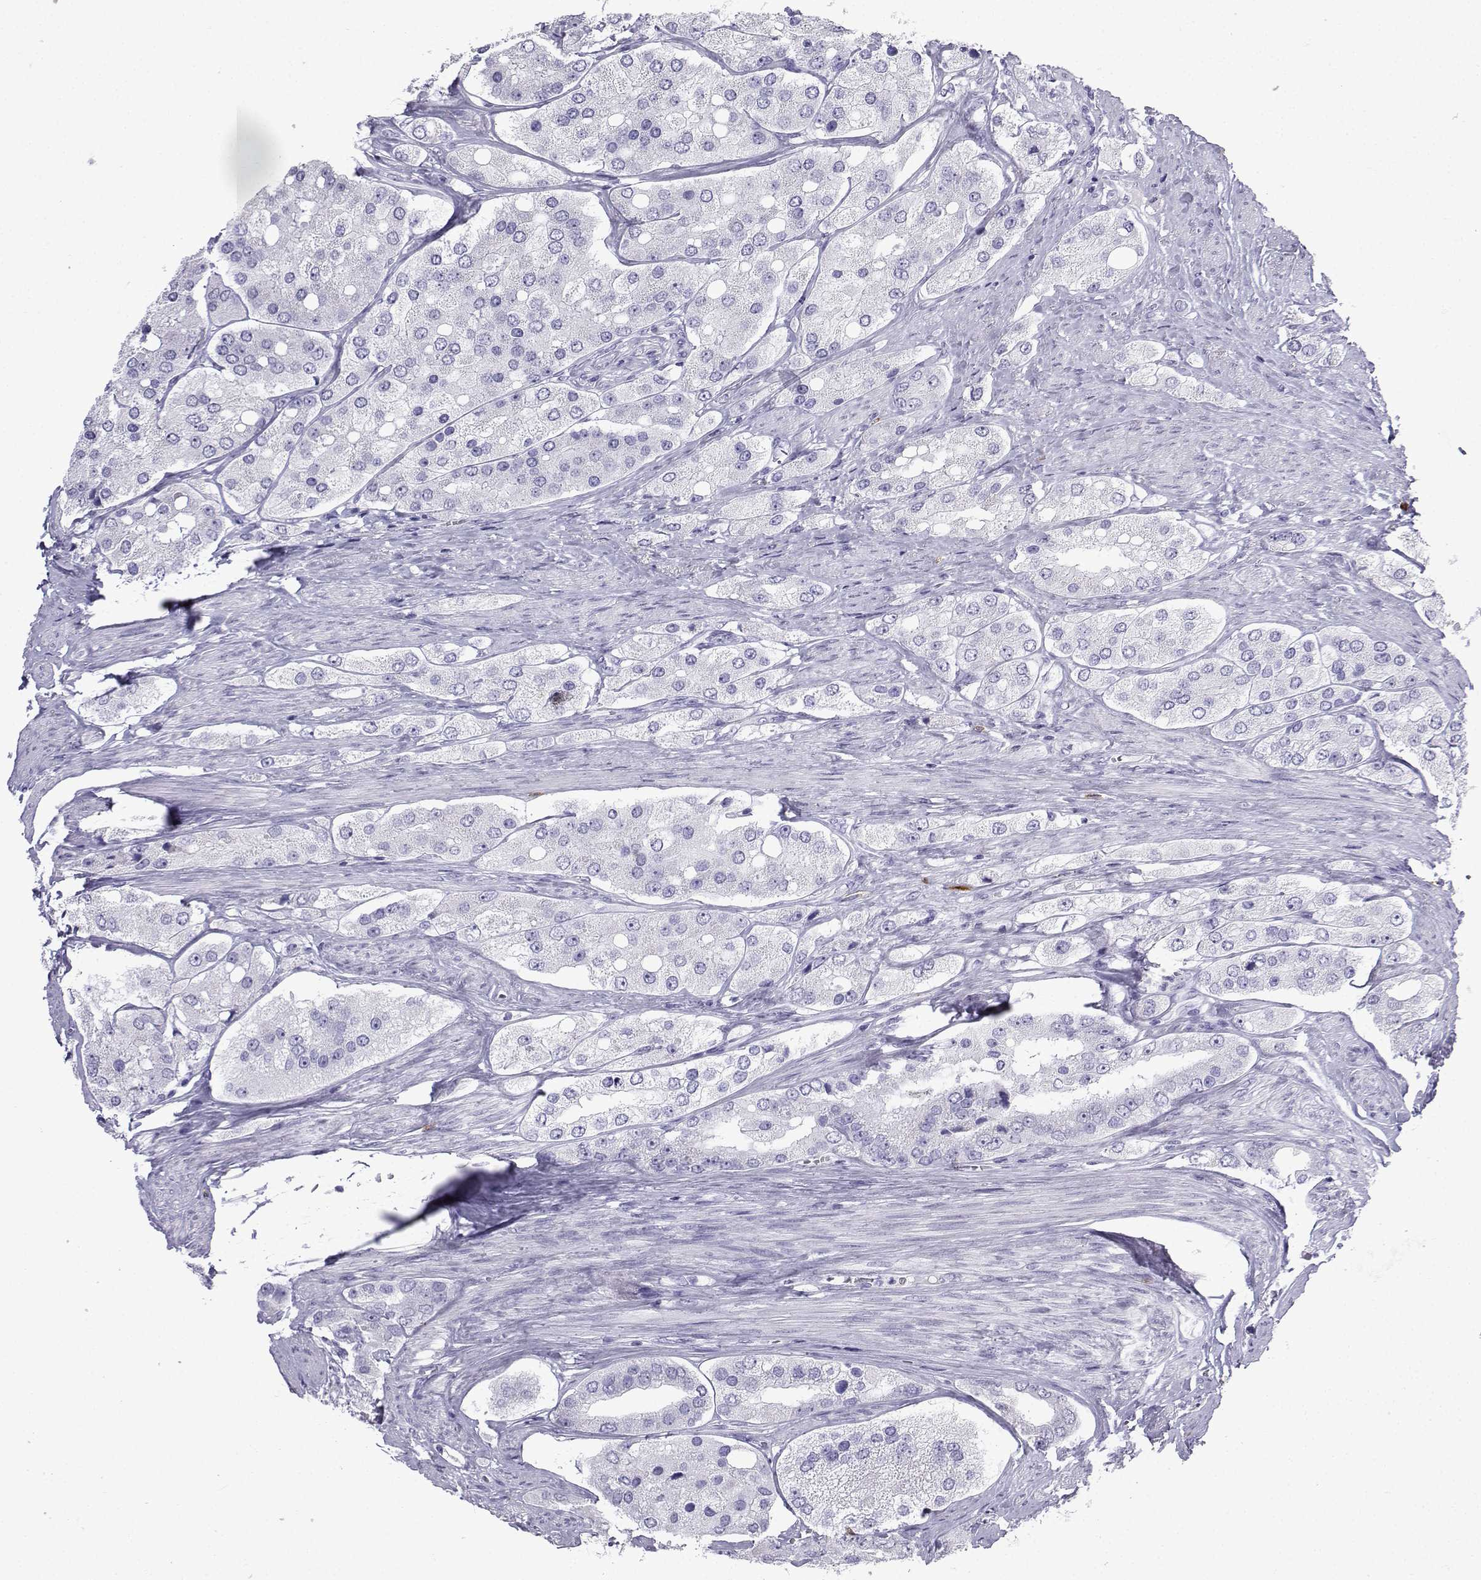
{"staining": {"intensity": "negative", "quantity": "none", "location": "none"}, "tissue": "prostate cancer", "cell_type": "Tumor cells", "image_type": "cancer", "snomed": [{"axis": "morphology", "description": "Adenocarcinoma, Low grade"}, {"axis": "topography", "description": "Prostate"}], "caption": "This image is of low-grade adenocarcinoma (prostate) stained with immunohistochemistry (IHC) to label a protein in brown with the nuclei are counter-stained blue. There is no staining in tumor cells.", "gene": "SLC18A2", "patient": {"sex": "male", "age": 69}}